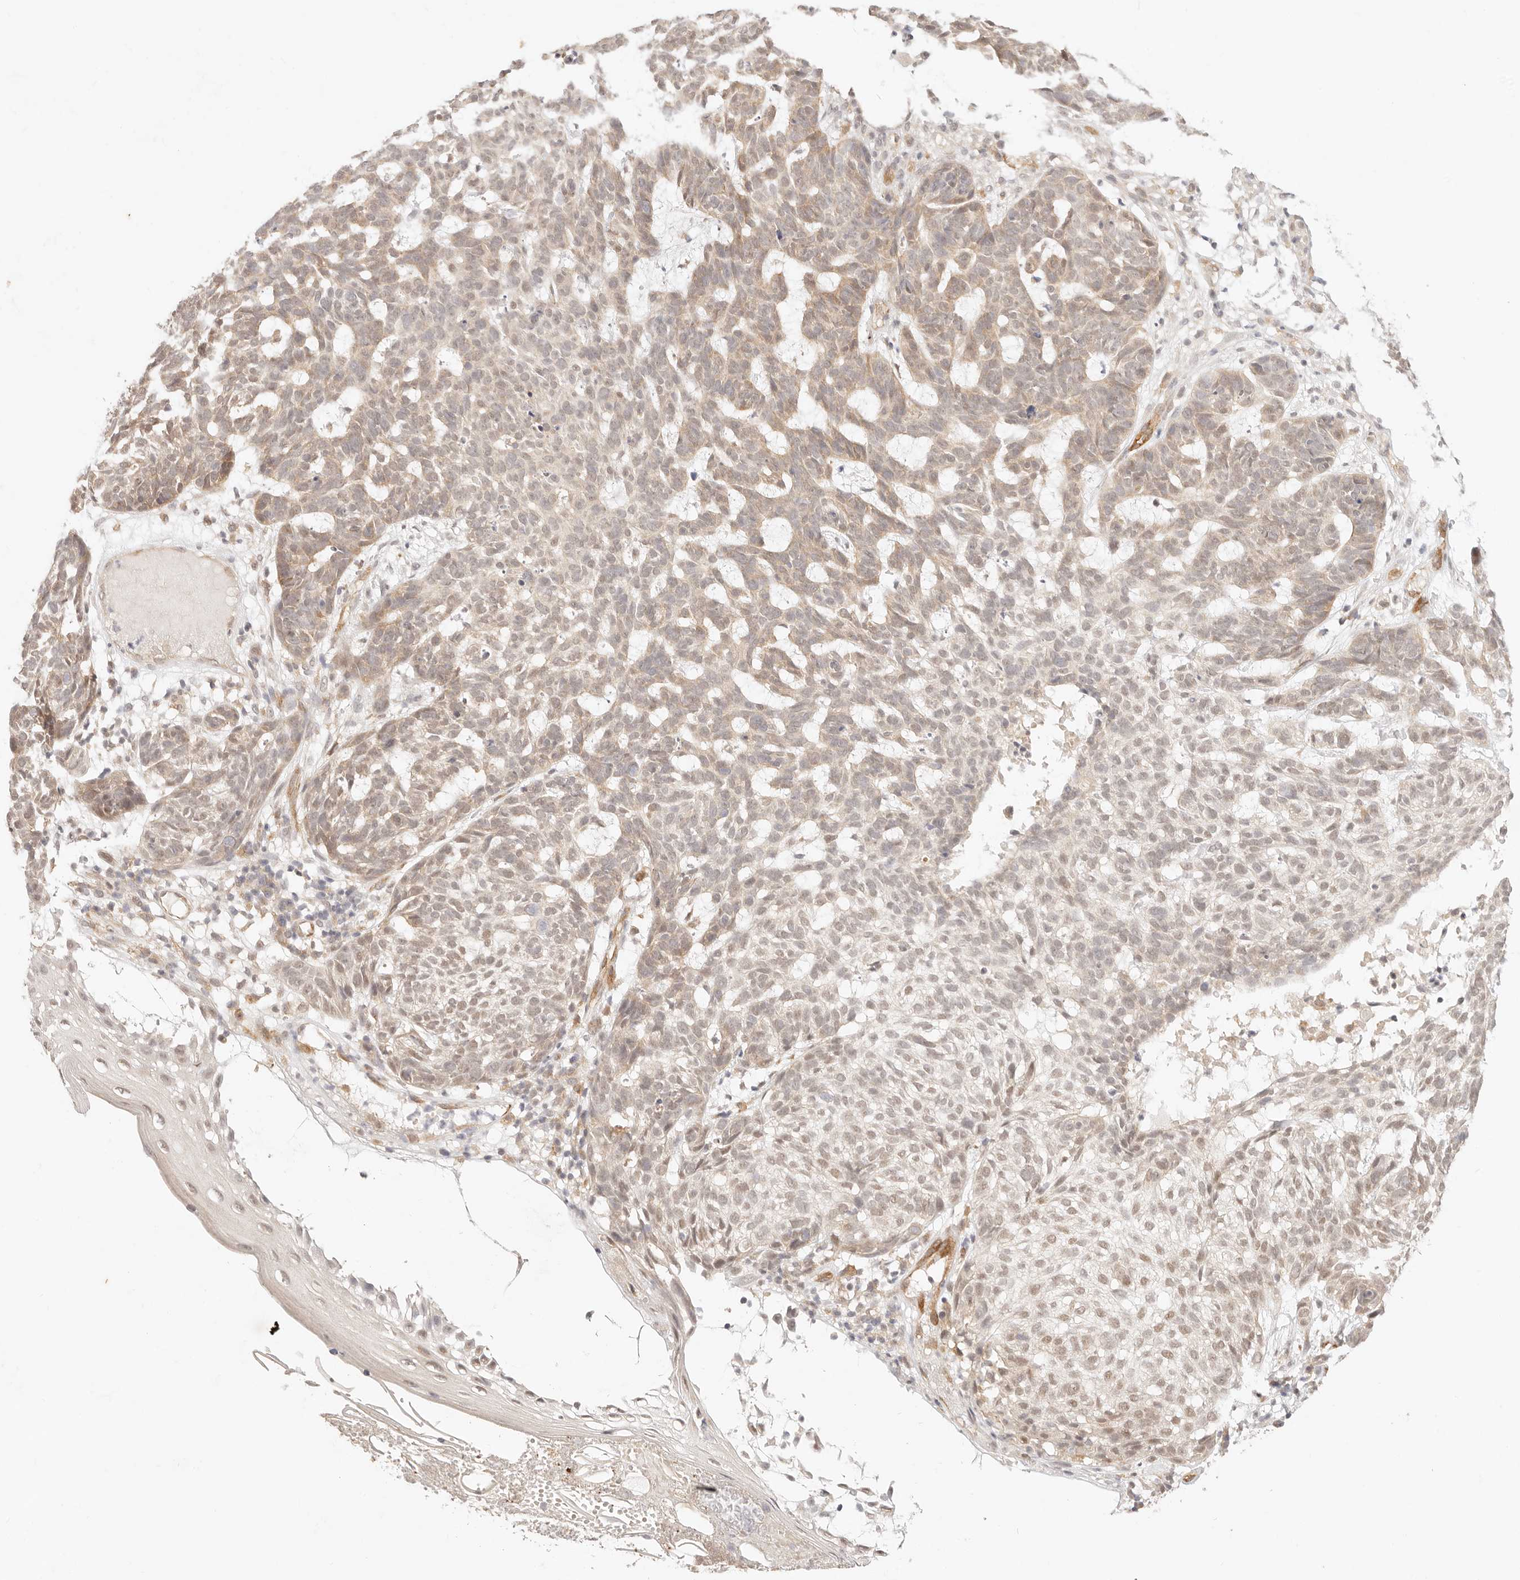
{"staining": {"intensity": "weak", "quantity": "25%-75%", "location": "cytoplasmic/membranous"}, "tissue": "skin cancer", "cell_type": "Tumor cells", "image_type": "cancer", "snomed": [{"axis": "morphology", "description": "Basal cell carcinoma"}, {"axis": "topography", "description": "Skin"}], "caption": "High-magnification brightfield microscopy of basal cell carcinoma (skin) stained with DAB (brown) and counterstained with hematoxylin (blue). tumor cells exhibit weak cytoplasmic/membranous staining is seen in about25%-75% of cells.", "gene": "GPR156", "patient": {"sex": "male", "age": 85}}